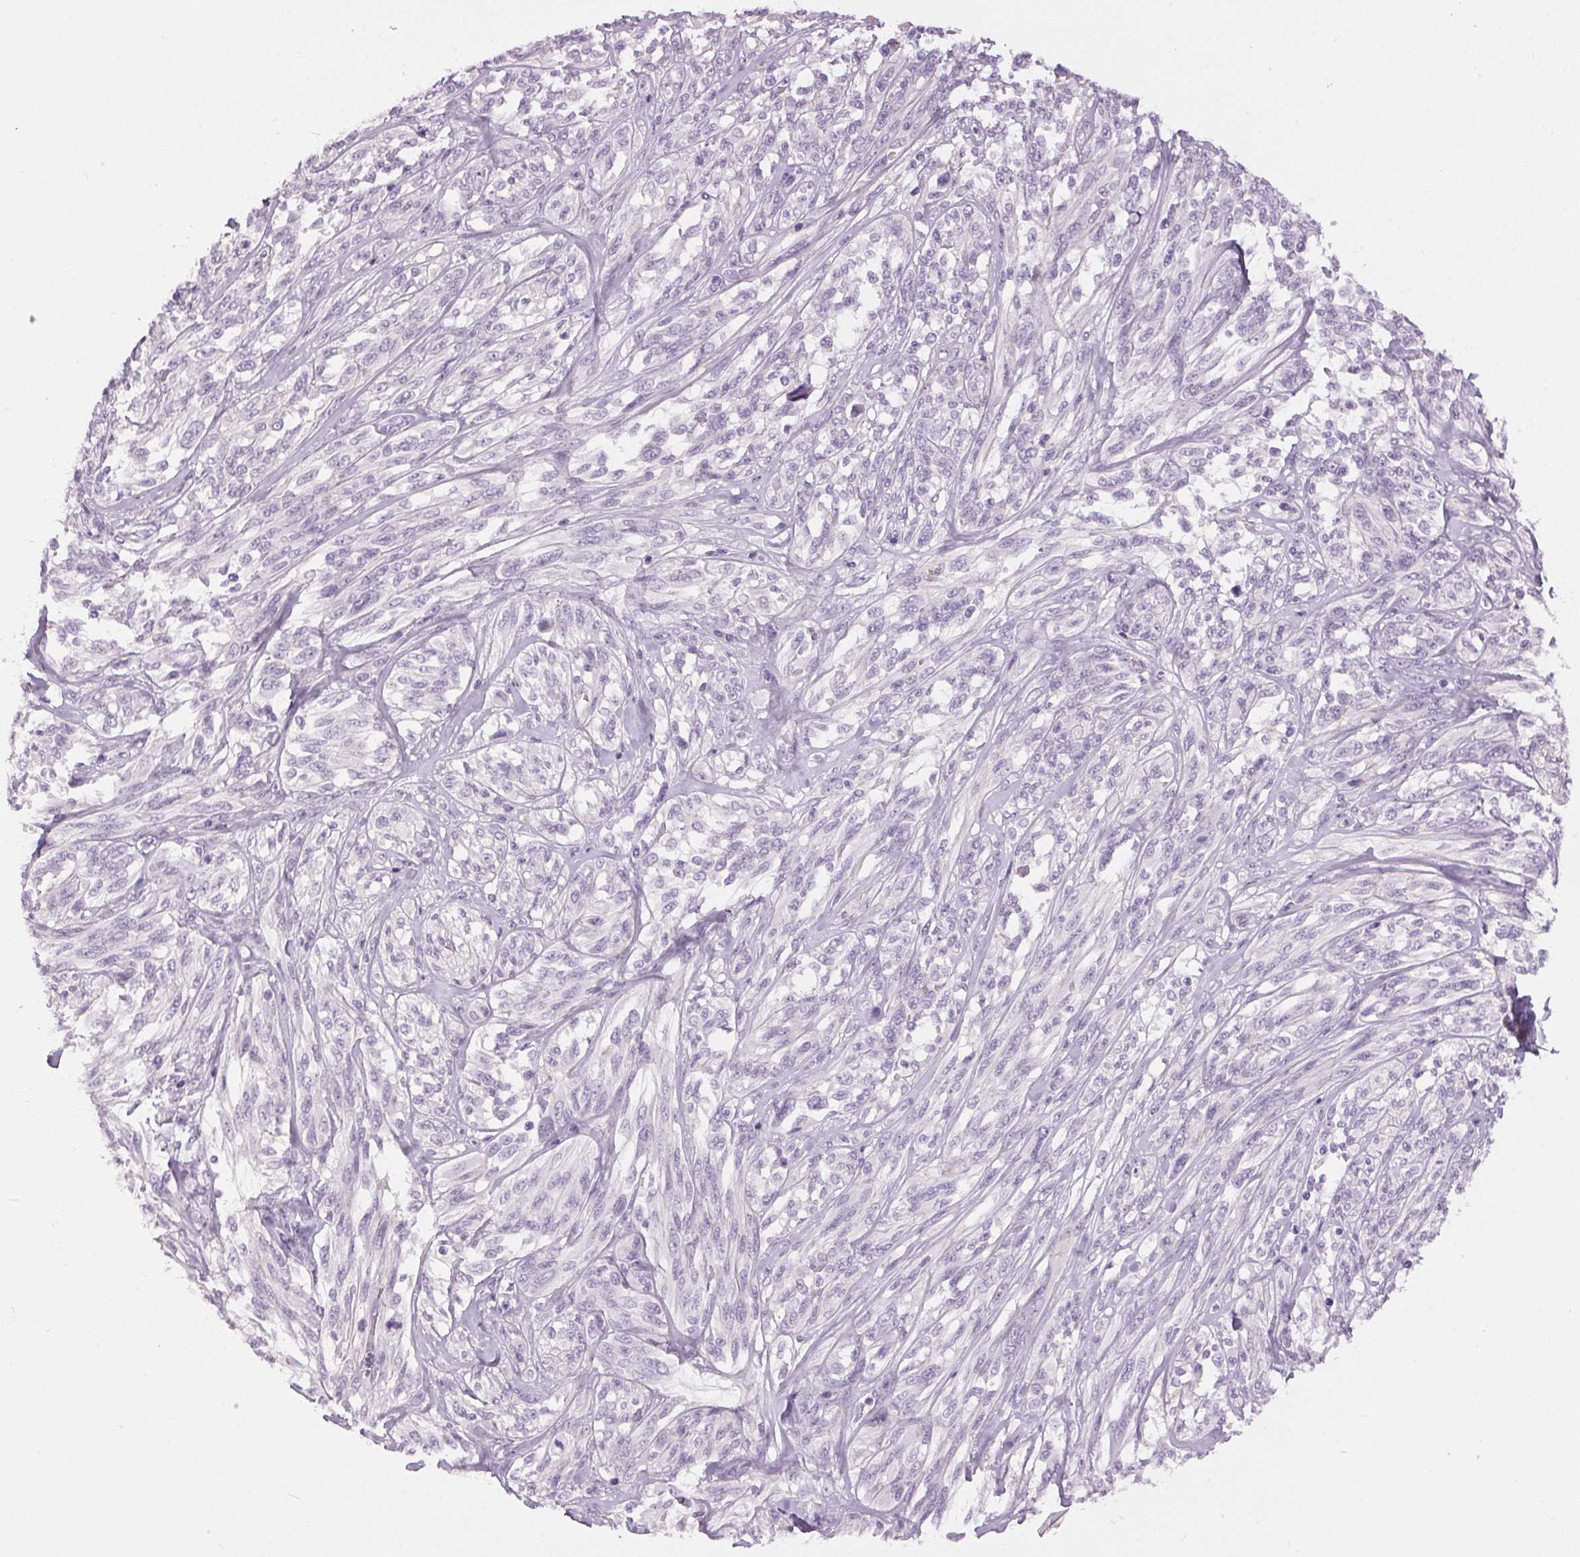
{"staining": {"intensity": "negative", "quantity": "none", "location": "none"}, "tissue": "melanoma", "cell_type": "Tumor cells", "image_type": "cancer", "snomed": [{"axis": "morphology", "description": "Malignant melanoma, NOS"}, {"axis": "topography", "description": "Skin"}], "caption": "Image shows no significant protein positivity in tumor cells of melanoma.", "gene": "MISP", "patient": {"sex": "female", "age": 91}}